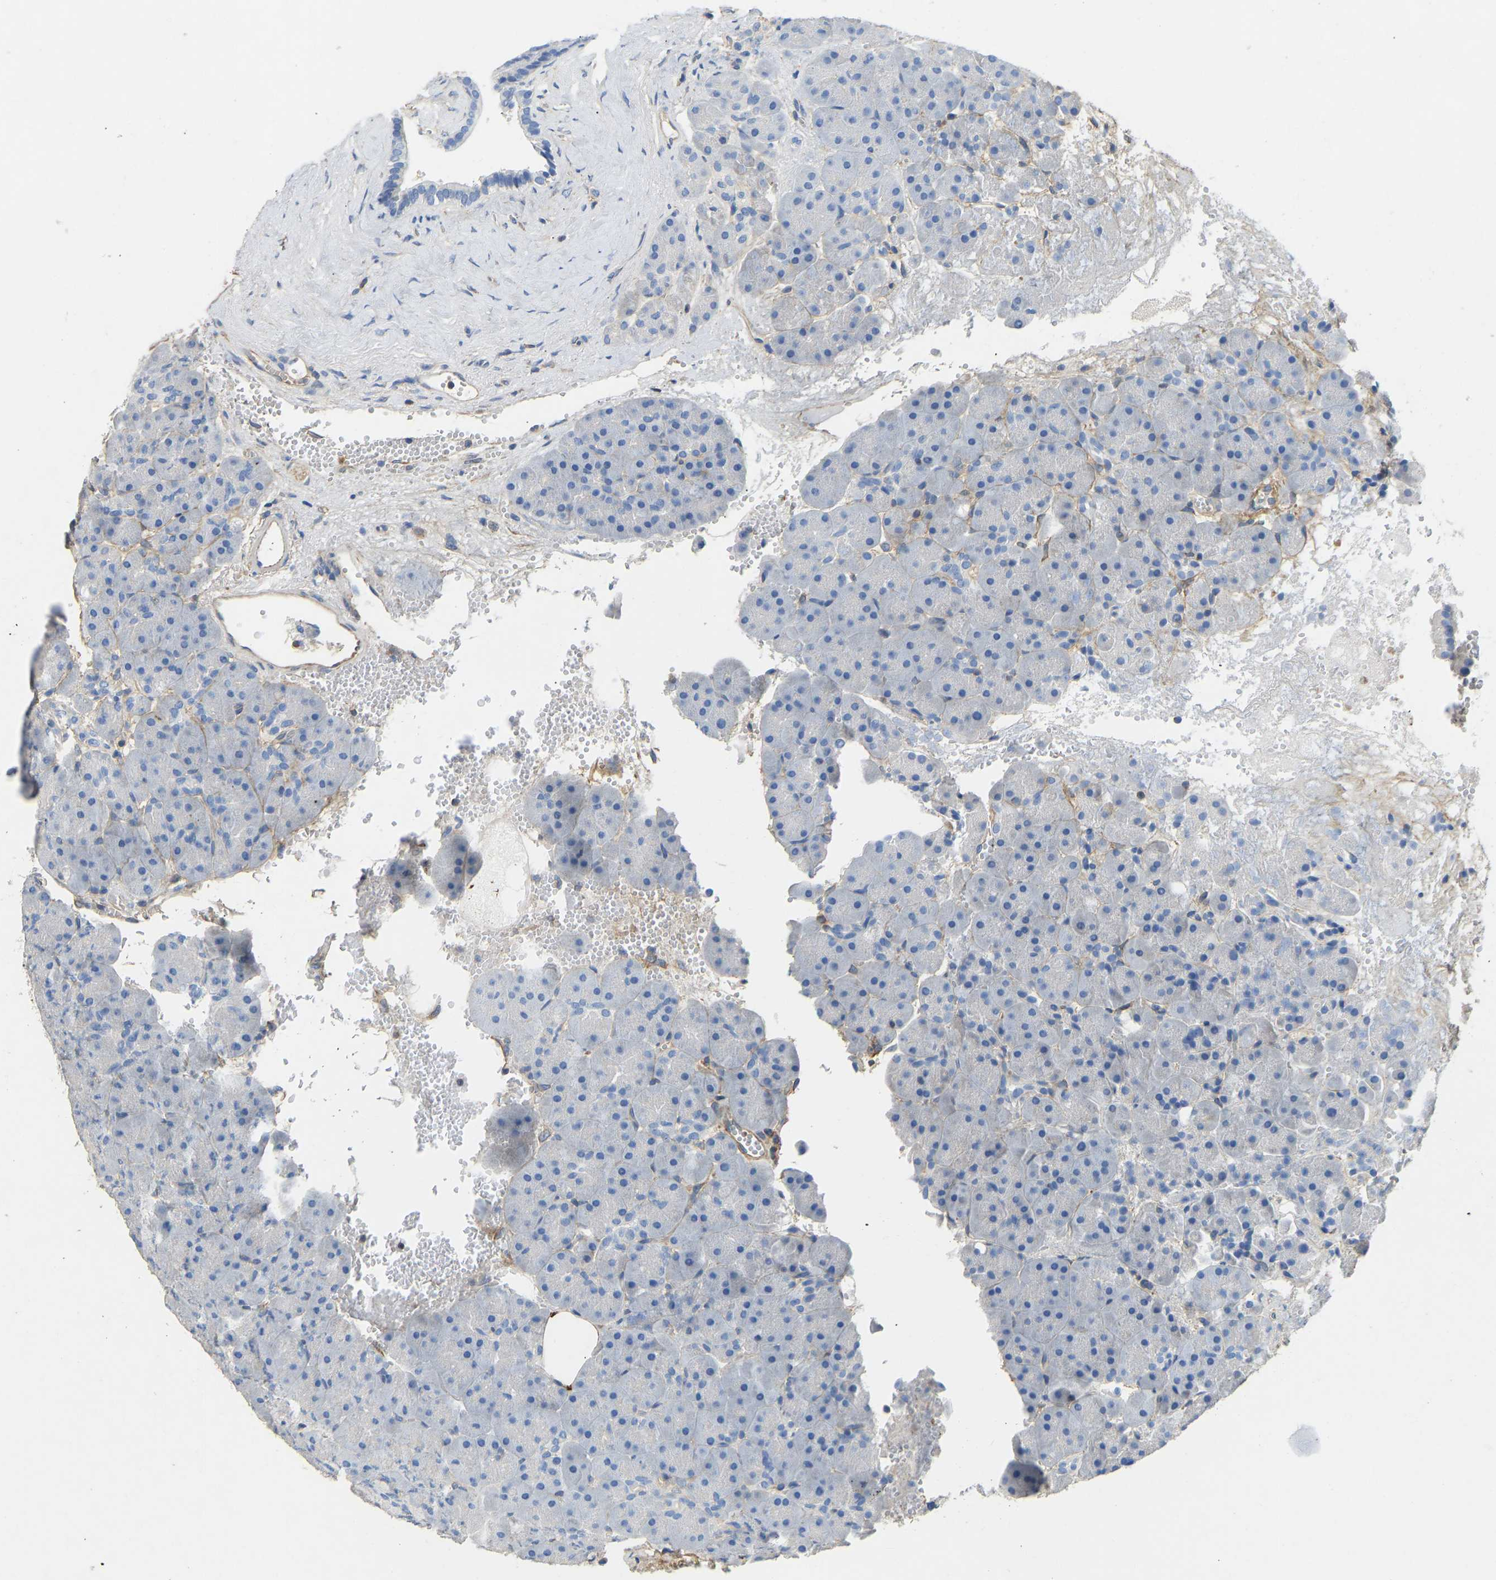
{"staining": {"intensity": "negative", "quantity": "none", "location": "none"}, "tissue": "pancreas", "cell_type": "Exocrine glandular cells", "image_type": "normal", "snomed": [{"axis": "morphology", "description": "Normal tissue, NOS"}, {"axis": "topography", "description": "Pancreas"}], "caption": "High power microscopy histopathology image of an IHC micrograph of unremarkable pancreas, revealing no significant positivity in exocrine glandular cells. Nuclei are stained in blue.", "gene": "TECTA", "patient": {"sex": "male", "age": 66}}